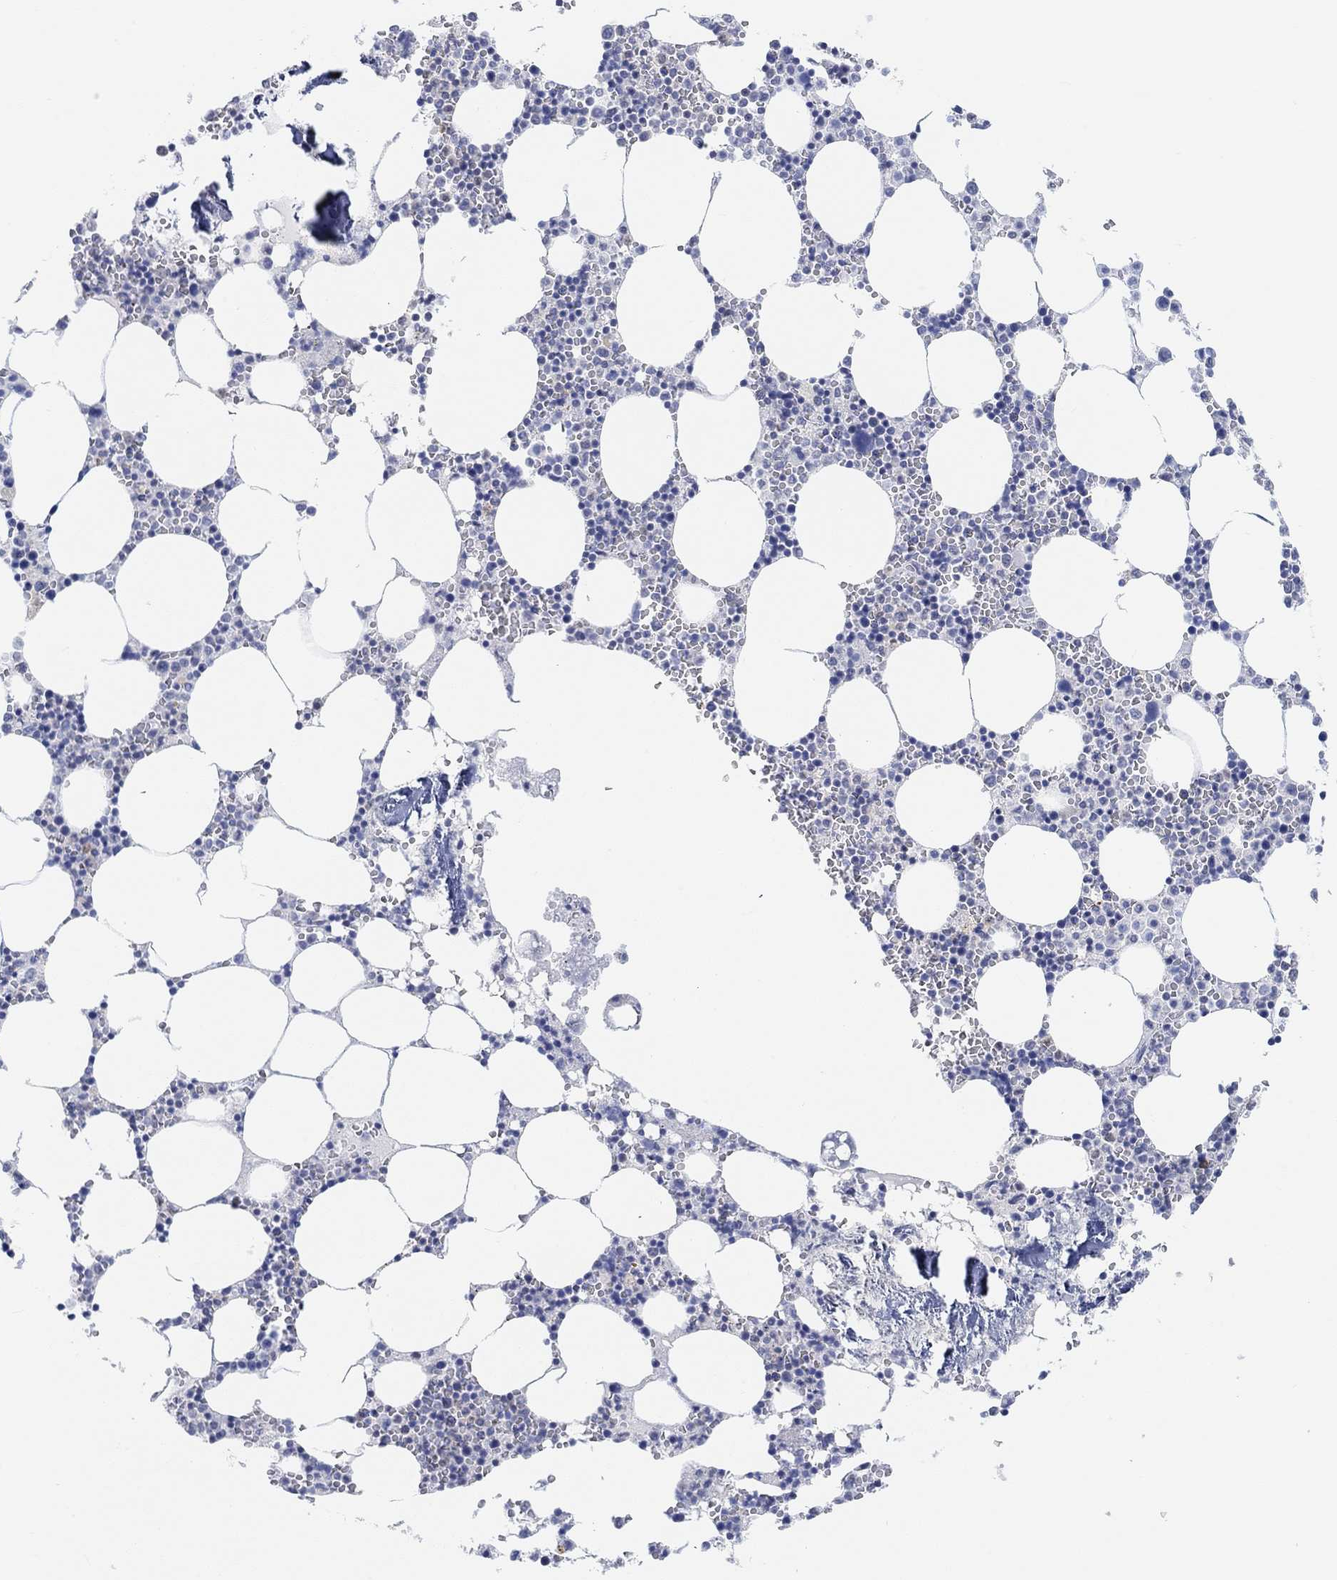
{"staining": {"intensity": "negative", "quantity": "none", "location": "none"}, "tissue": "bone marrow", "cell_type": "Hematopoietic cells", "image_type": "normal", "snomed": [{"axis": "morphology", "description": "Normal tissue, NOS"}, {"axis": "topography", "description": "Bone marrow"}], "caption": "Immunohistochemistry (IHC) photomicrograph of benign human bone marrow stained for a protein (brown), which shows no expression in hematopoietic cells. (DAB (3,3'-diaminobenzidine) immunohistochemistry (IHC) visualized using brightfield microscopy, high magnification).", "gene": "MUC1", "patient": {"sex": "female", "age": 64}}